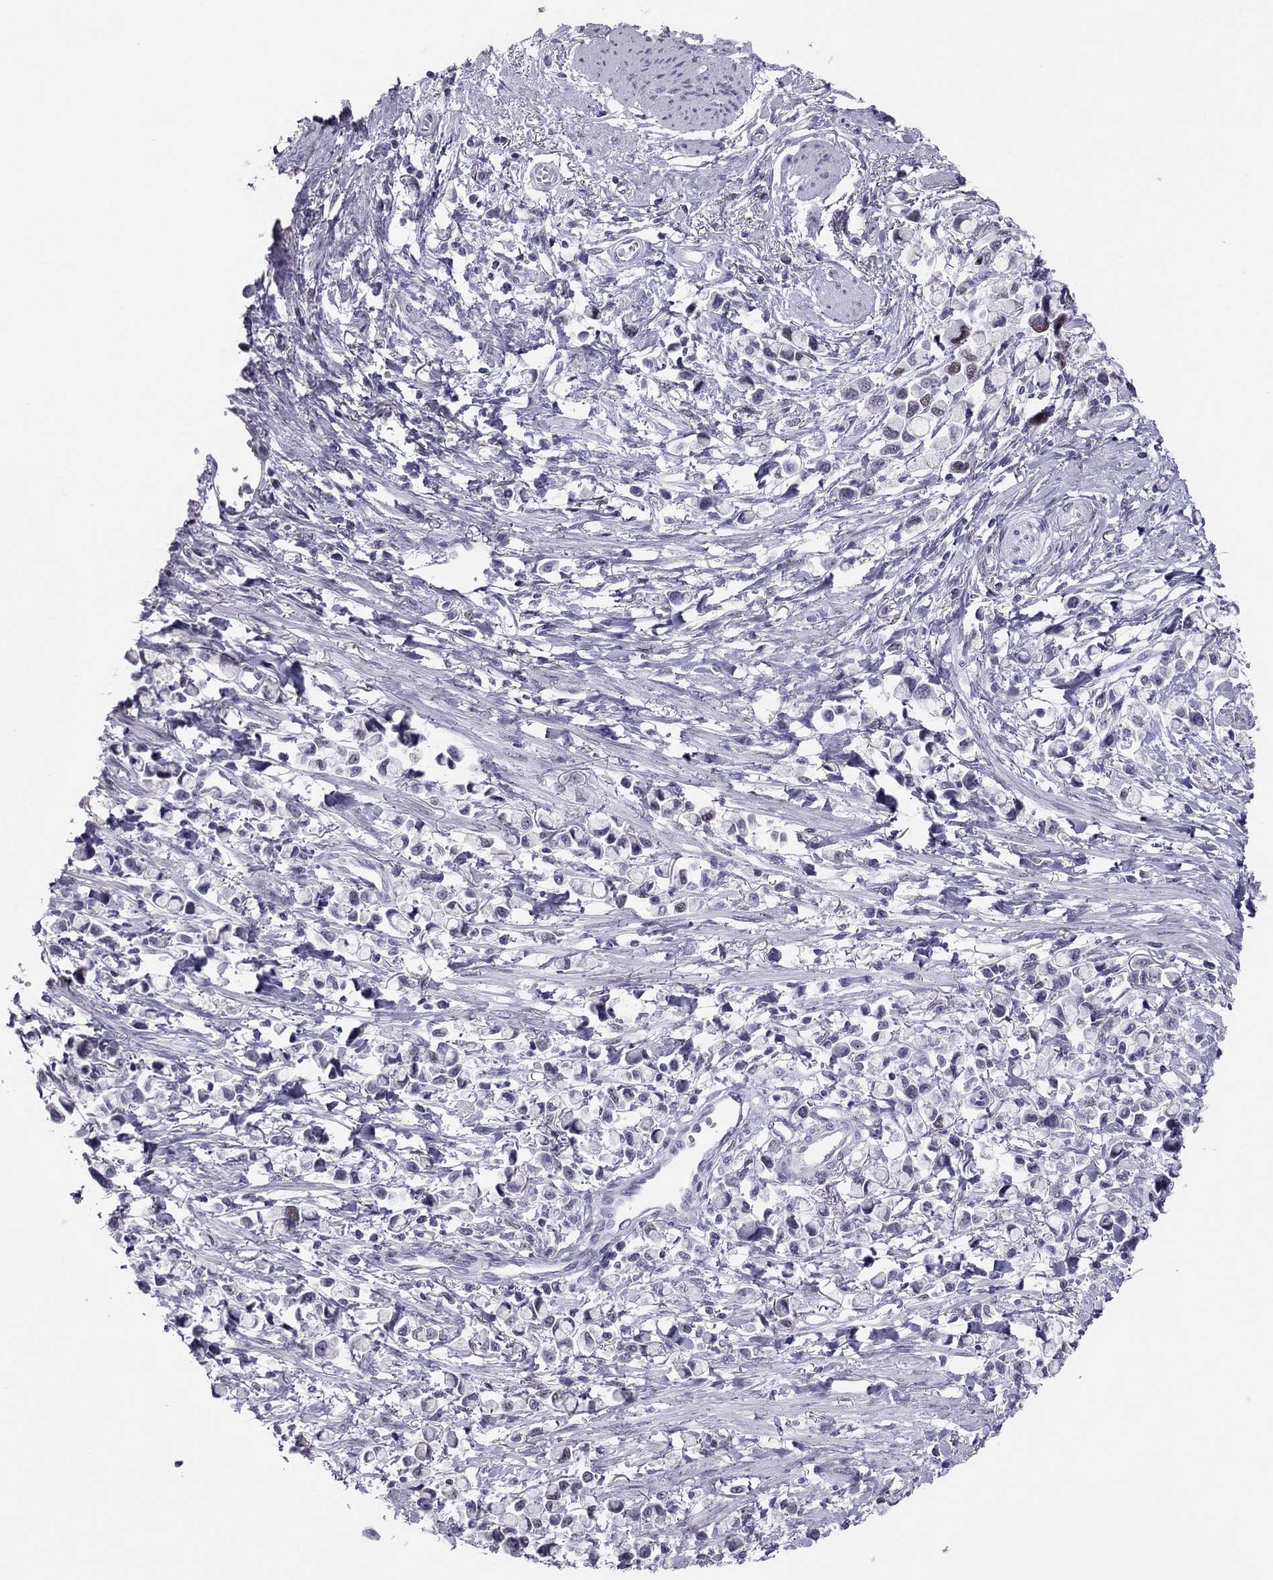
{"staining": {"intensity": "negative", "quantity": "none", "location": "none"}, "tissue": "stomach cancer", "cell_type": "Tumor cells", "image_type": "cancer", "snomed": [{"axis": "morphology", "description": "Adenocarcinoma, NOS"}, {"axis": "topography", "description": "Stomach"}], "caption": "A micrograph of human stomach cancer is negative for staining in tumor cells.", "gene": "PHOX2A", "patient": {"sex": "female", "age": 81}}